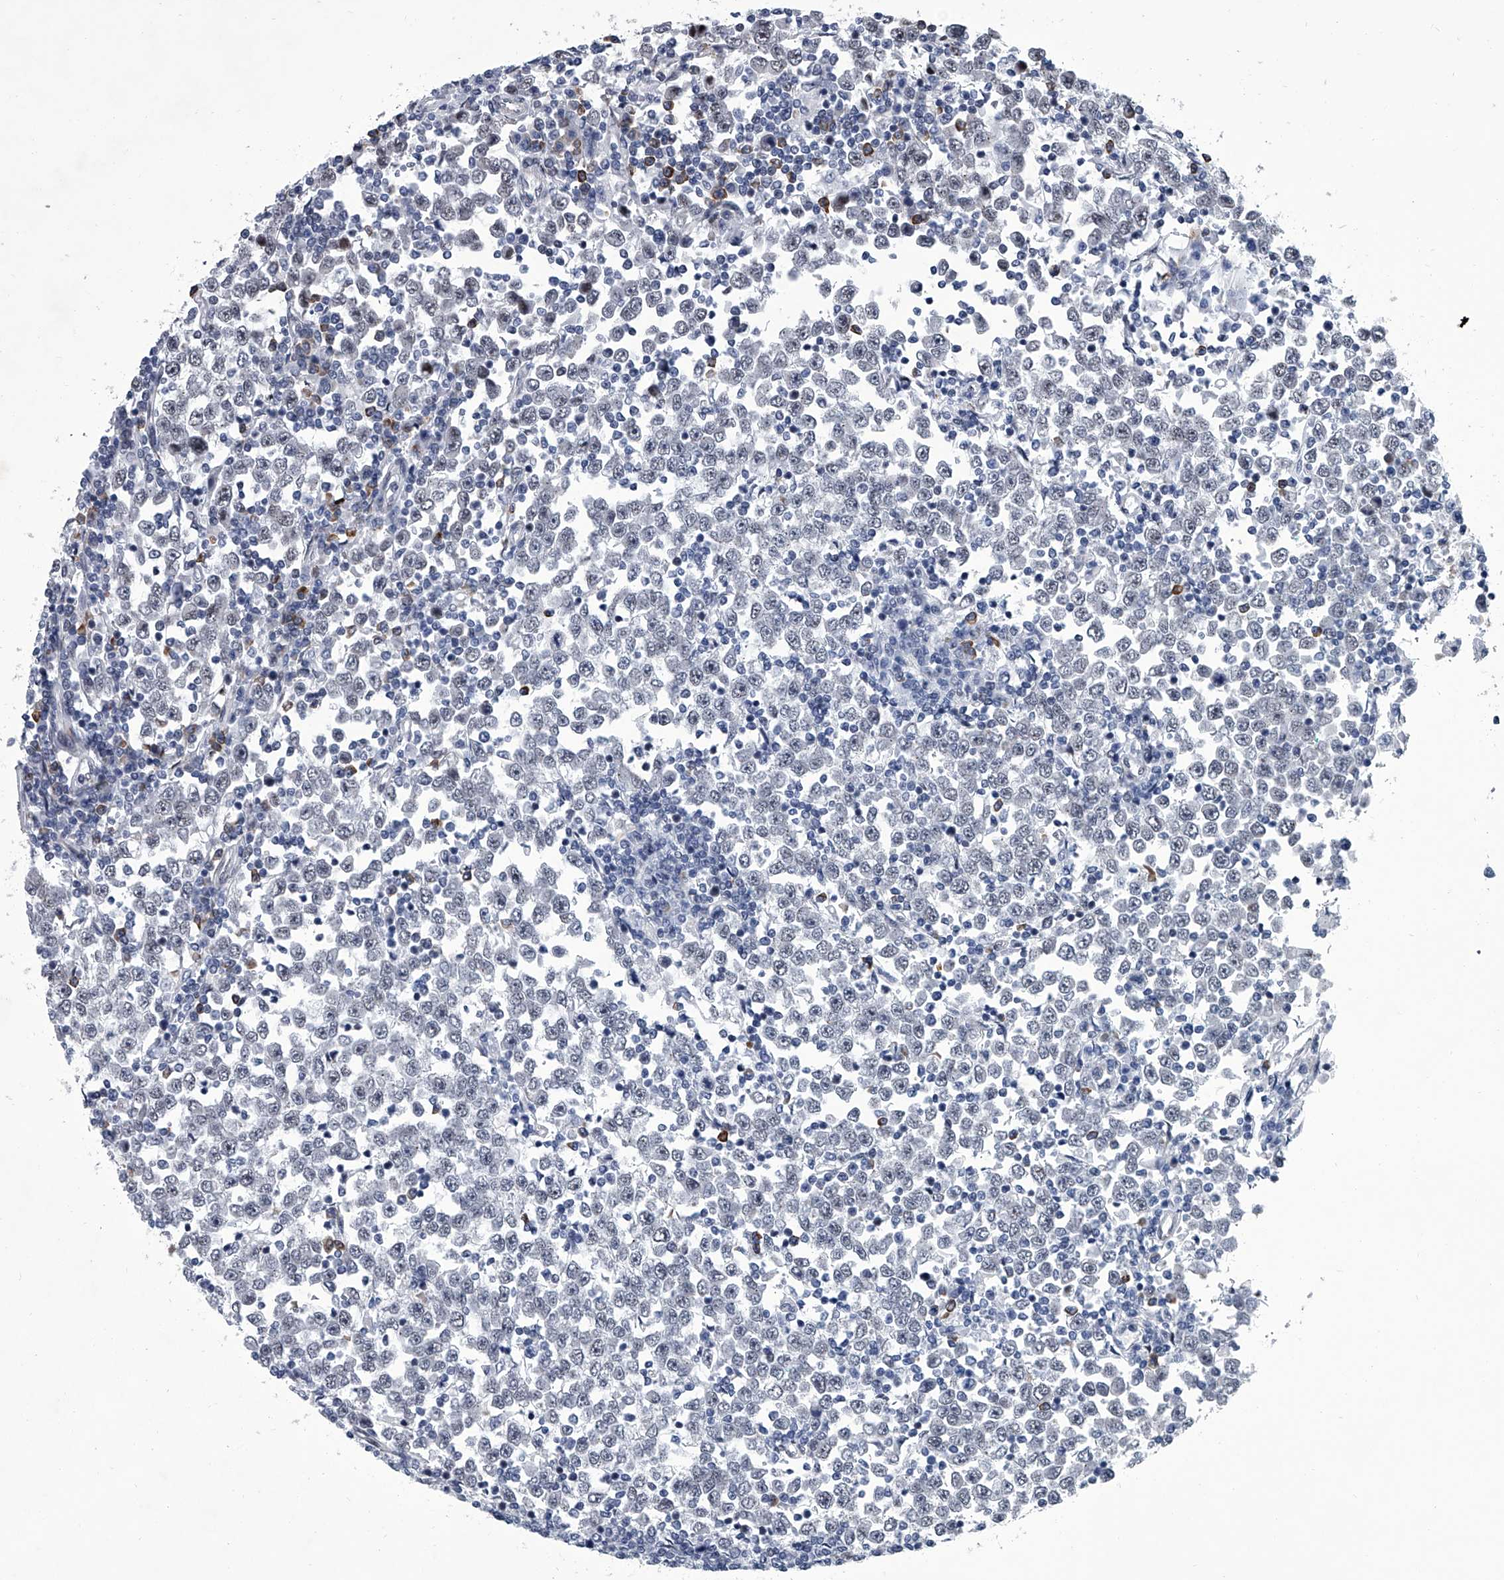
{"staining": {"intensity": "negative", "quantity": "none", "location": "none"}, "tissue": "testis cancer", "cell_type": "Tumor cells", "image_type": "cancer", "snomed": [{"axis": "morphology", "description": "Seminoma, NOS"}, {"axis": "topography", "description": "Testis"}], "caption": "Immunohistochemistry histopathology image of human testis cancer (seminoma) stained for a protein (brown), which reveals no staining in tumor cells.", "gene": "PPP2R5D", "patient": {"sex": "male", "age": 65}}